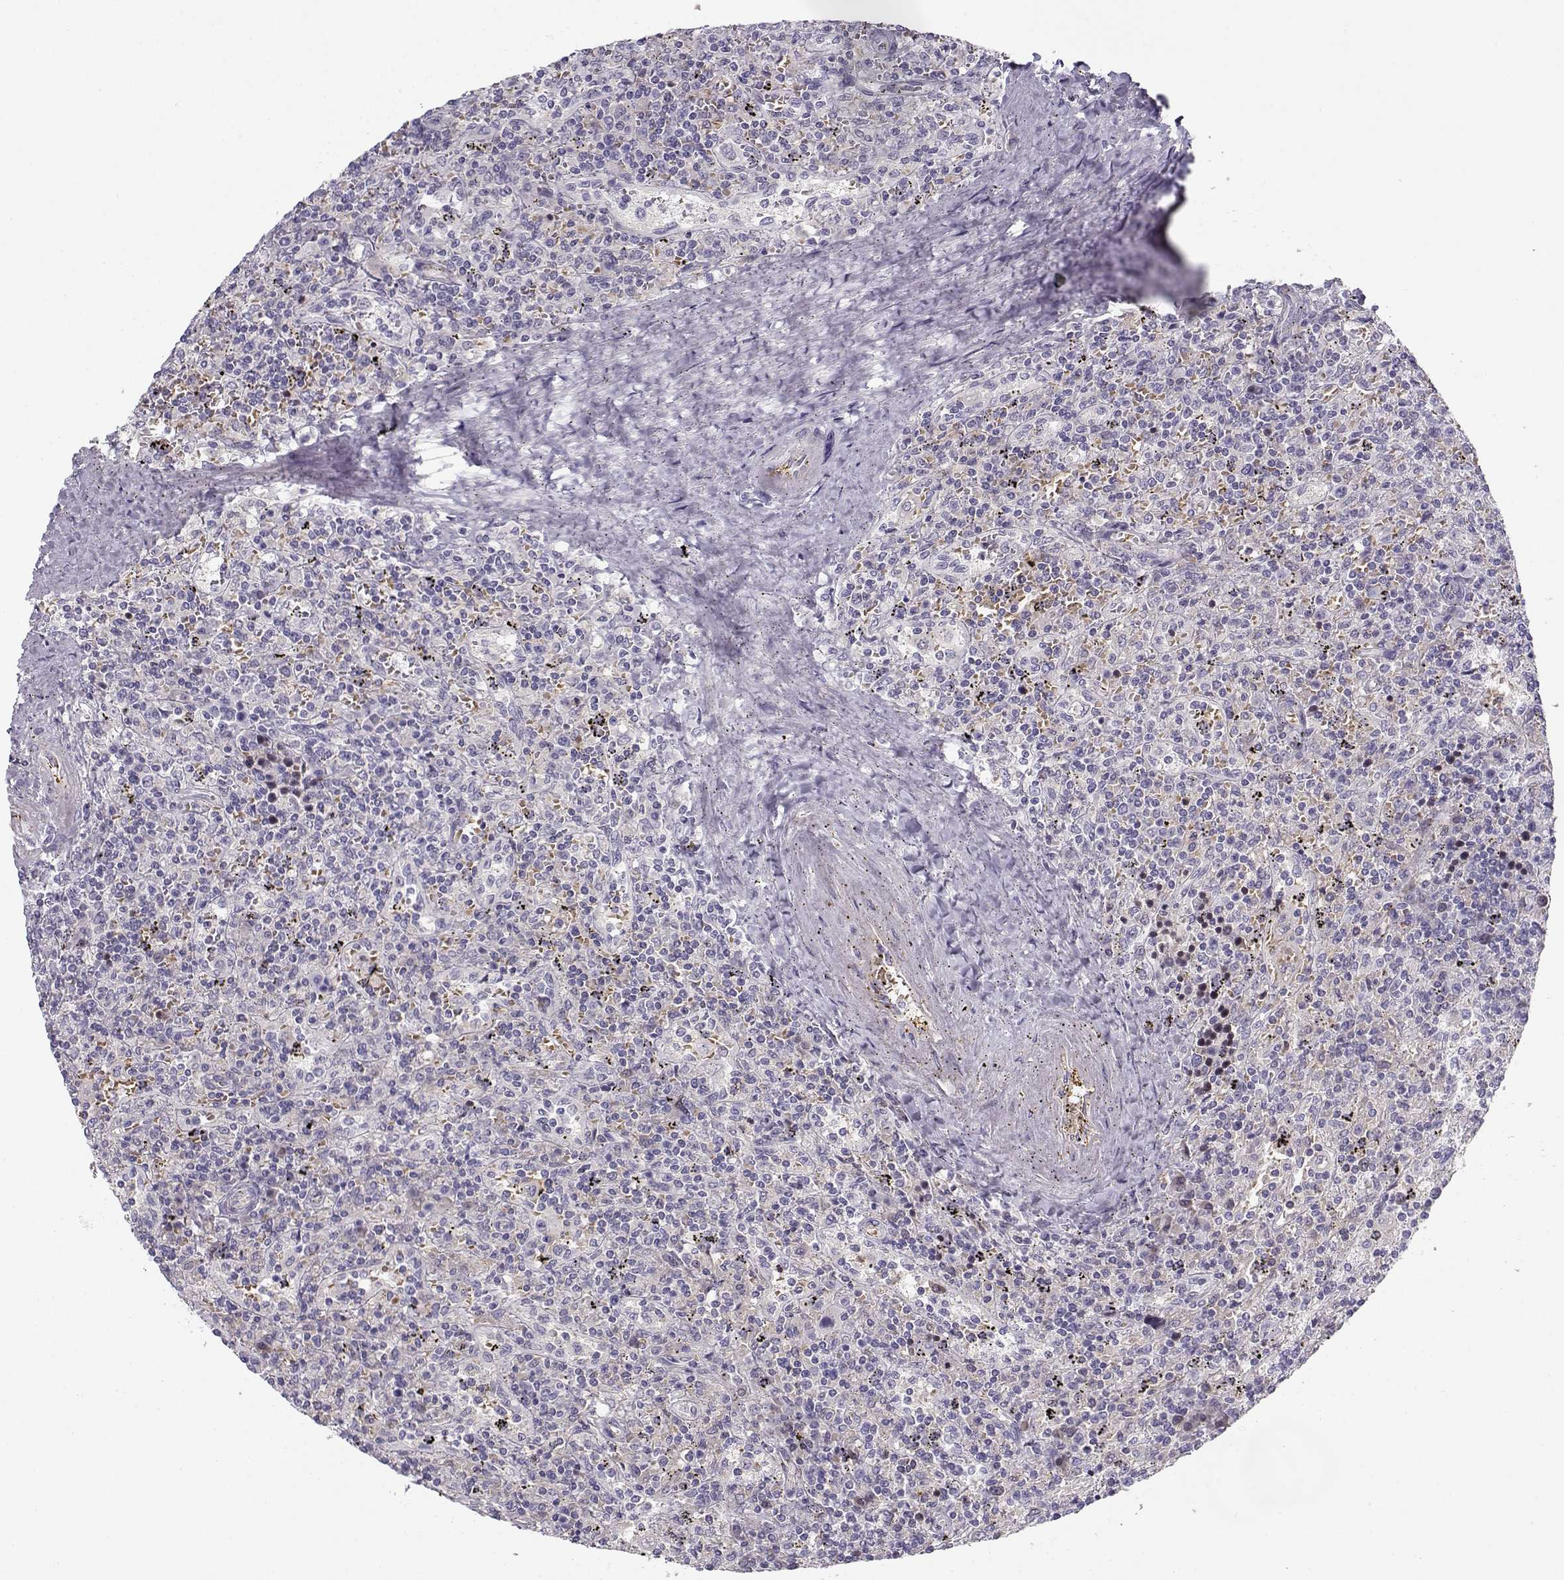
{"staining": {"intensity": "negative", "quantity": "none", "location": "none"}, "tissue": "lymphoma", "cell_type": "Tumor cells", "image_type": "cancer", "snomed": [{"axis": "morphology", "description": "Malignant lymphoma, non-Hodgkin's type, Low grade"}, {"axis": "topography", "description": "Spleen"}], "caption": "Malignant lymphoma, non-Hodgkin's type (low-grade) was stained to show a protein in brown. There is no significant expression in tumor cells.", "gene": "MYO1A", "patient": {"sex": "male", "age": 62}}